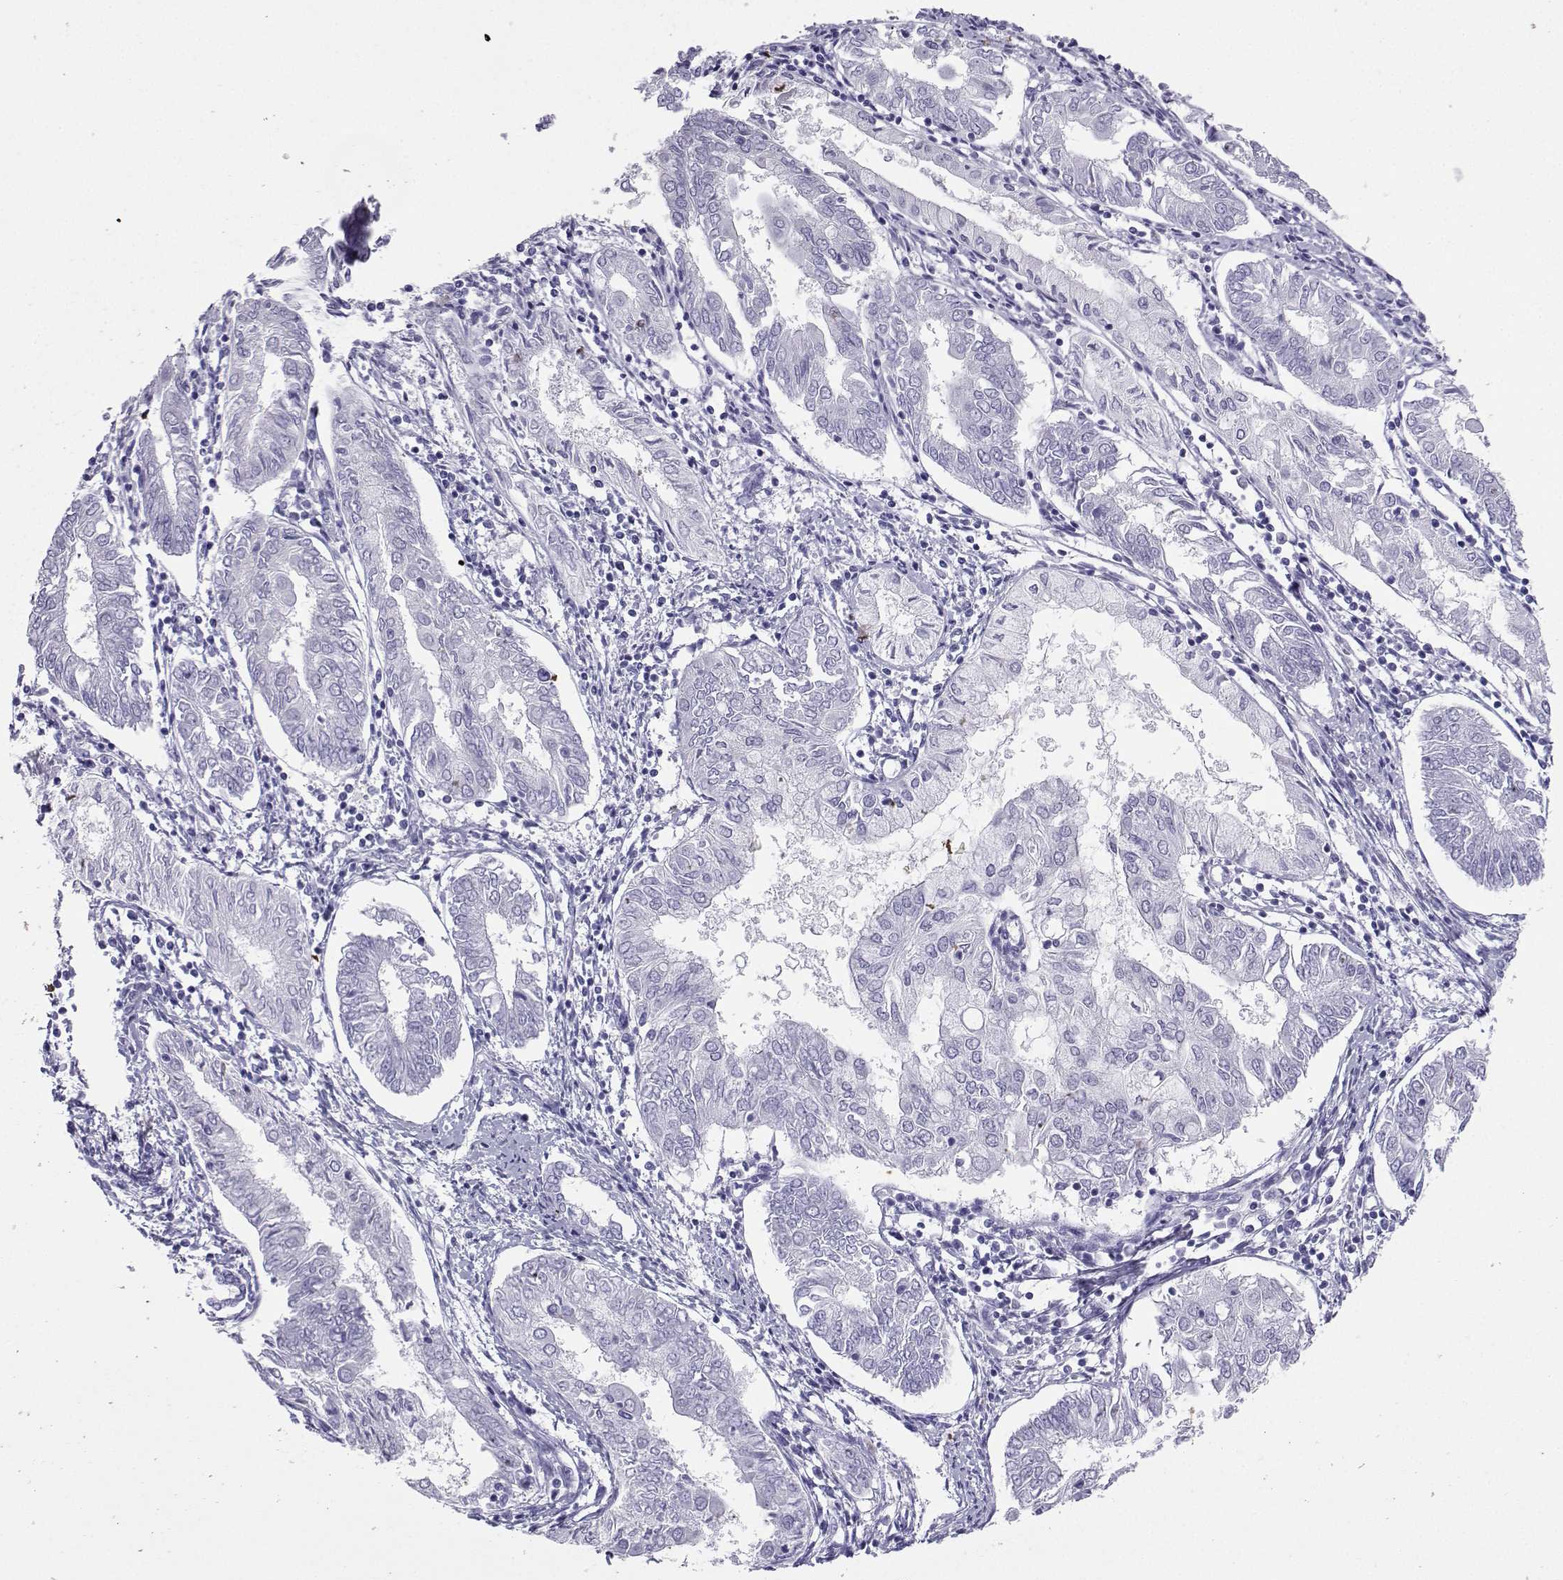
{"staining": {"intensity": "negative", "quantity": "none", "location": "none"}, "tissue": "endometrial cancer", "cell_type": "Tumor cells", "image_type": "cancer", "snomed": [{"axis": "morphology", "description": "Adenocarcinoma, NOS"}, {"axis": "topography", "description": "Endometrium"}], "caption": "Immunohistochemistry (IHC) histopathology image of neoplastic tissue: human endometrial cancer (adenocarcinoma) stained with DAB displays no significant protein staining in tumor cells.", "gene": "LORICRIN", "patient": {"sex": "female", "age": 68}}